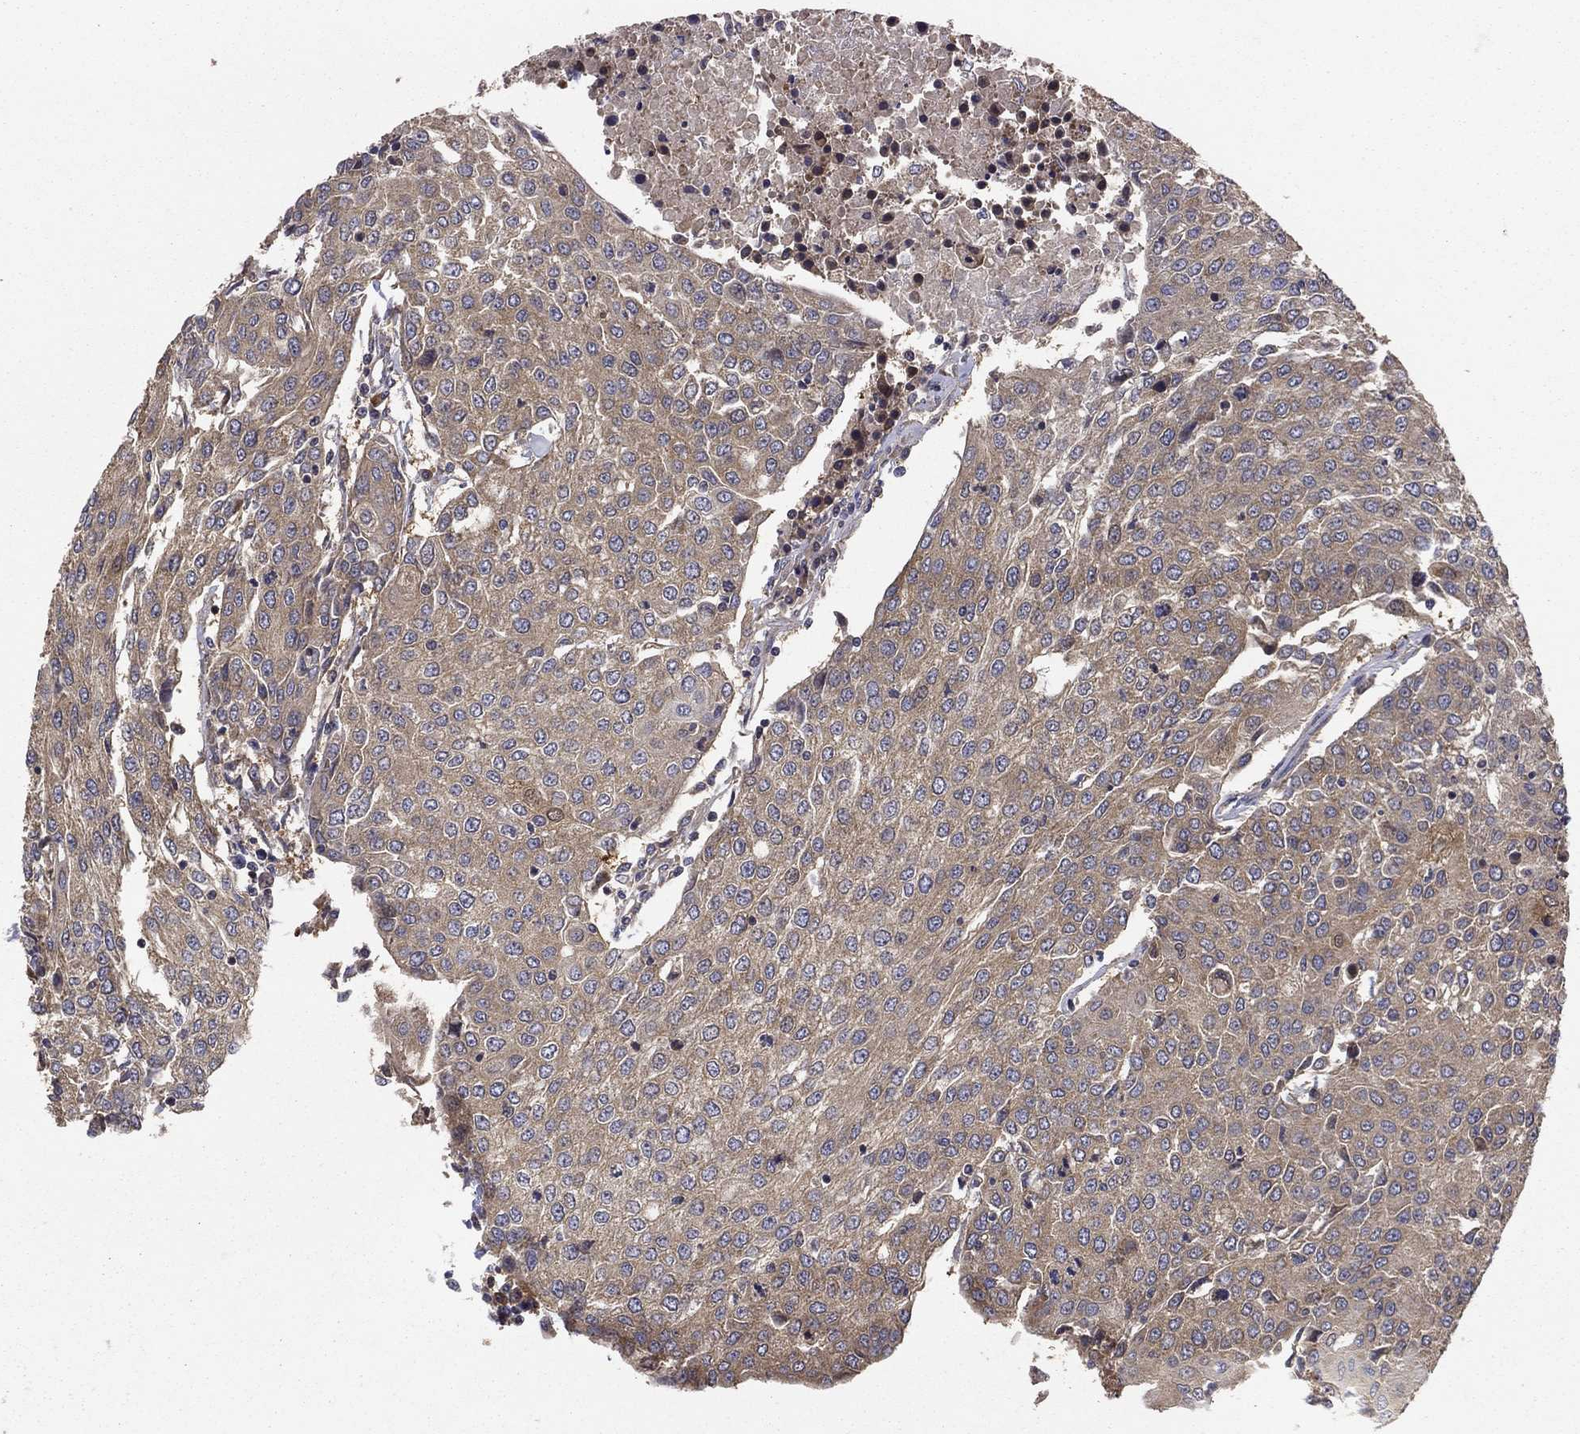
{"staining": {"intensity": "moderate", "quantity": "<25%", "location": "cytoplasmic/membranous"}, "tissue": "urothelial cancer", "cell_type": "Tumor cells", "image_type": "cancer", "snomed": [{"axis": "morphology", "description": "Urothelial carcinoma, High grade"}, {"axis": "topography", "description": "Urinary bladder"}], "caption": "High-power microscopy captured an IHC photomicrograph of high-grade urothelial carcinoma, revealing moderate cytoplasmic/membranous positivity in approximately <25% of tumor cells.", "gene": "BABAM2", "patient": {"sex": "female", "age": 85}}